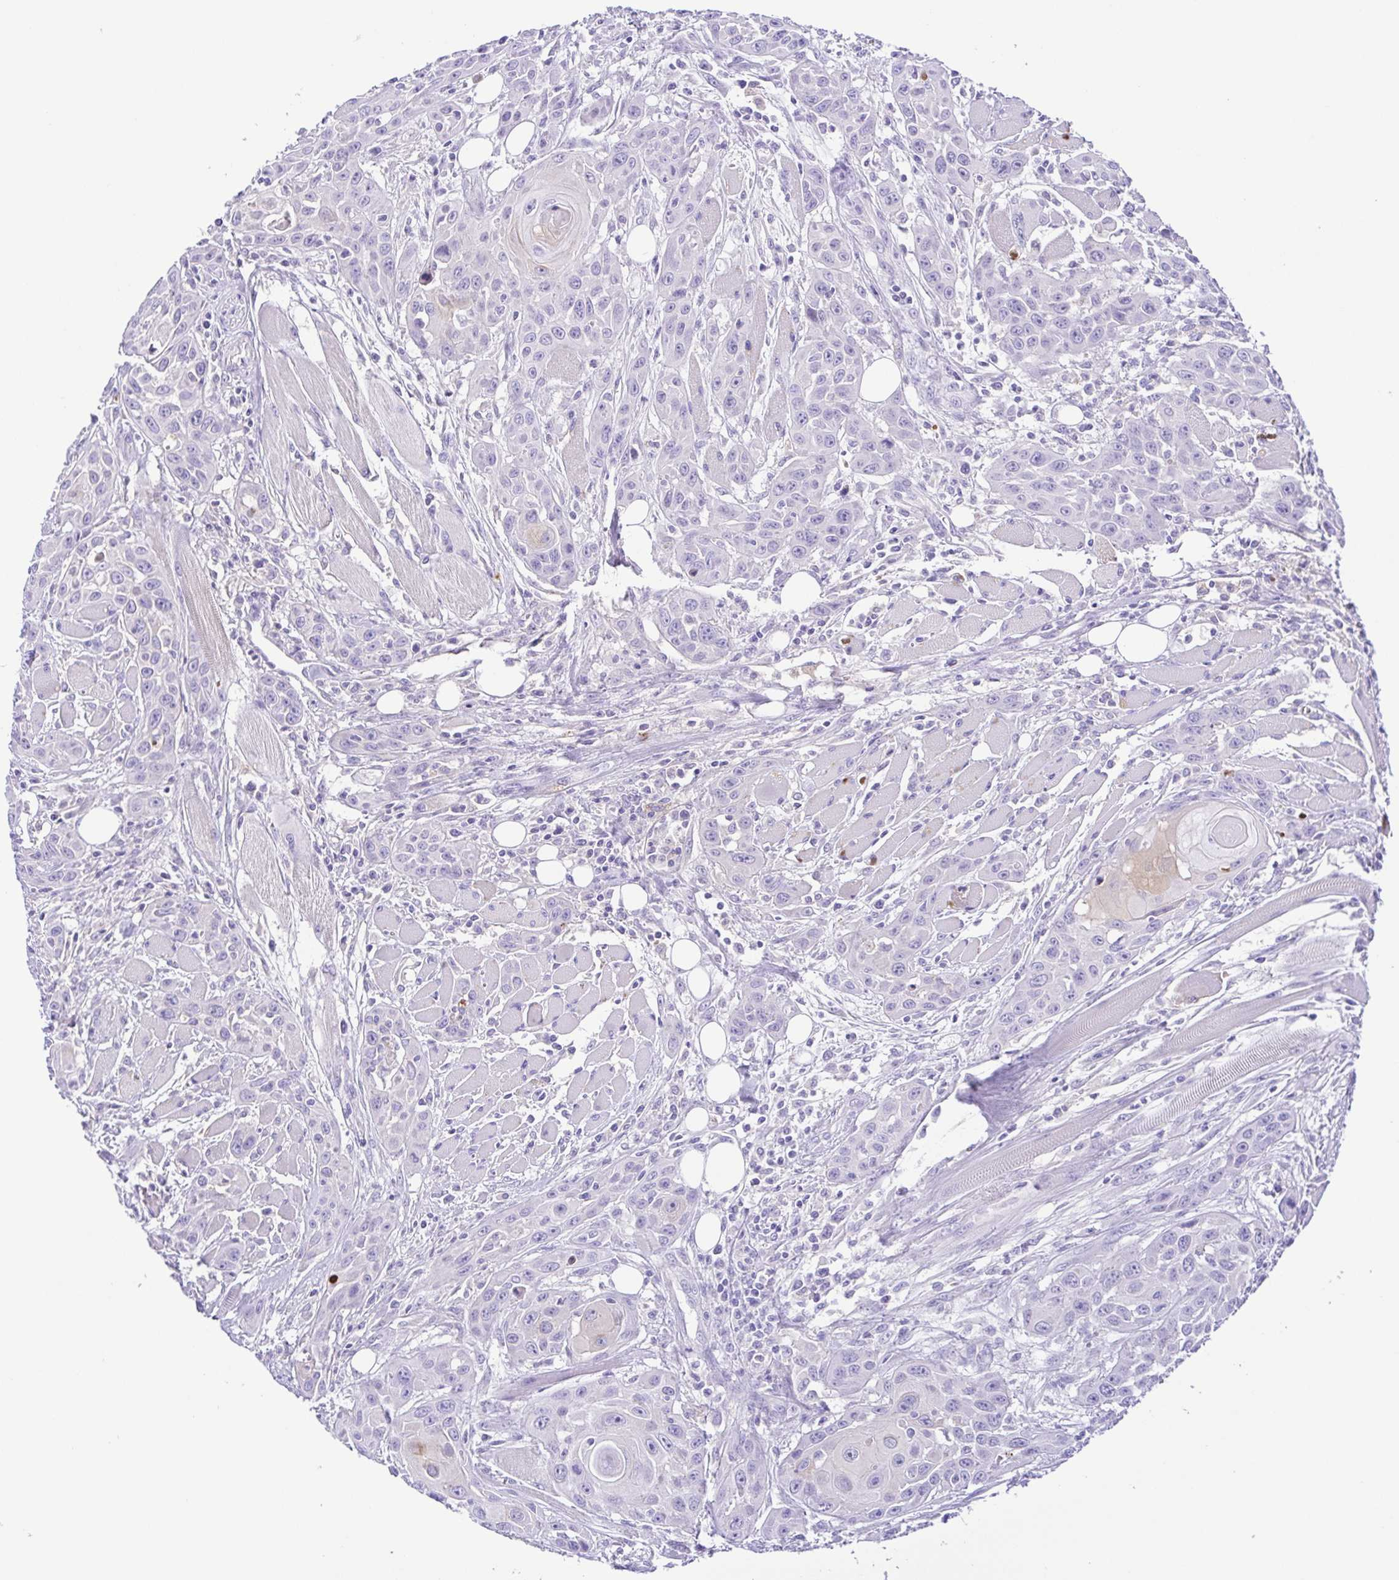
{"staining": {"intensity": "negative", "quantity": "none", "location": "none"}, "tissue": "head and neck cancer", "cell_type": "Tumor cells", "image_type": "cancer", "snomed": [{"axis": "morphology", "description": "Squamous cell carcinoma, NOS"}, {"axis": "topography", "description": "Head-Neck"}], "caption": "There is no significant expression in tumor cells of head and neck squamous cell carcinoma.", "gene": "IGFL1", "patient": {"sex": "female", "age": 80}}